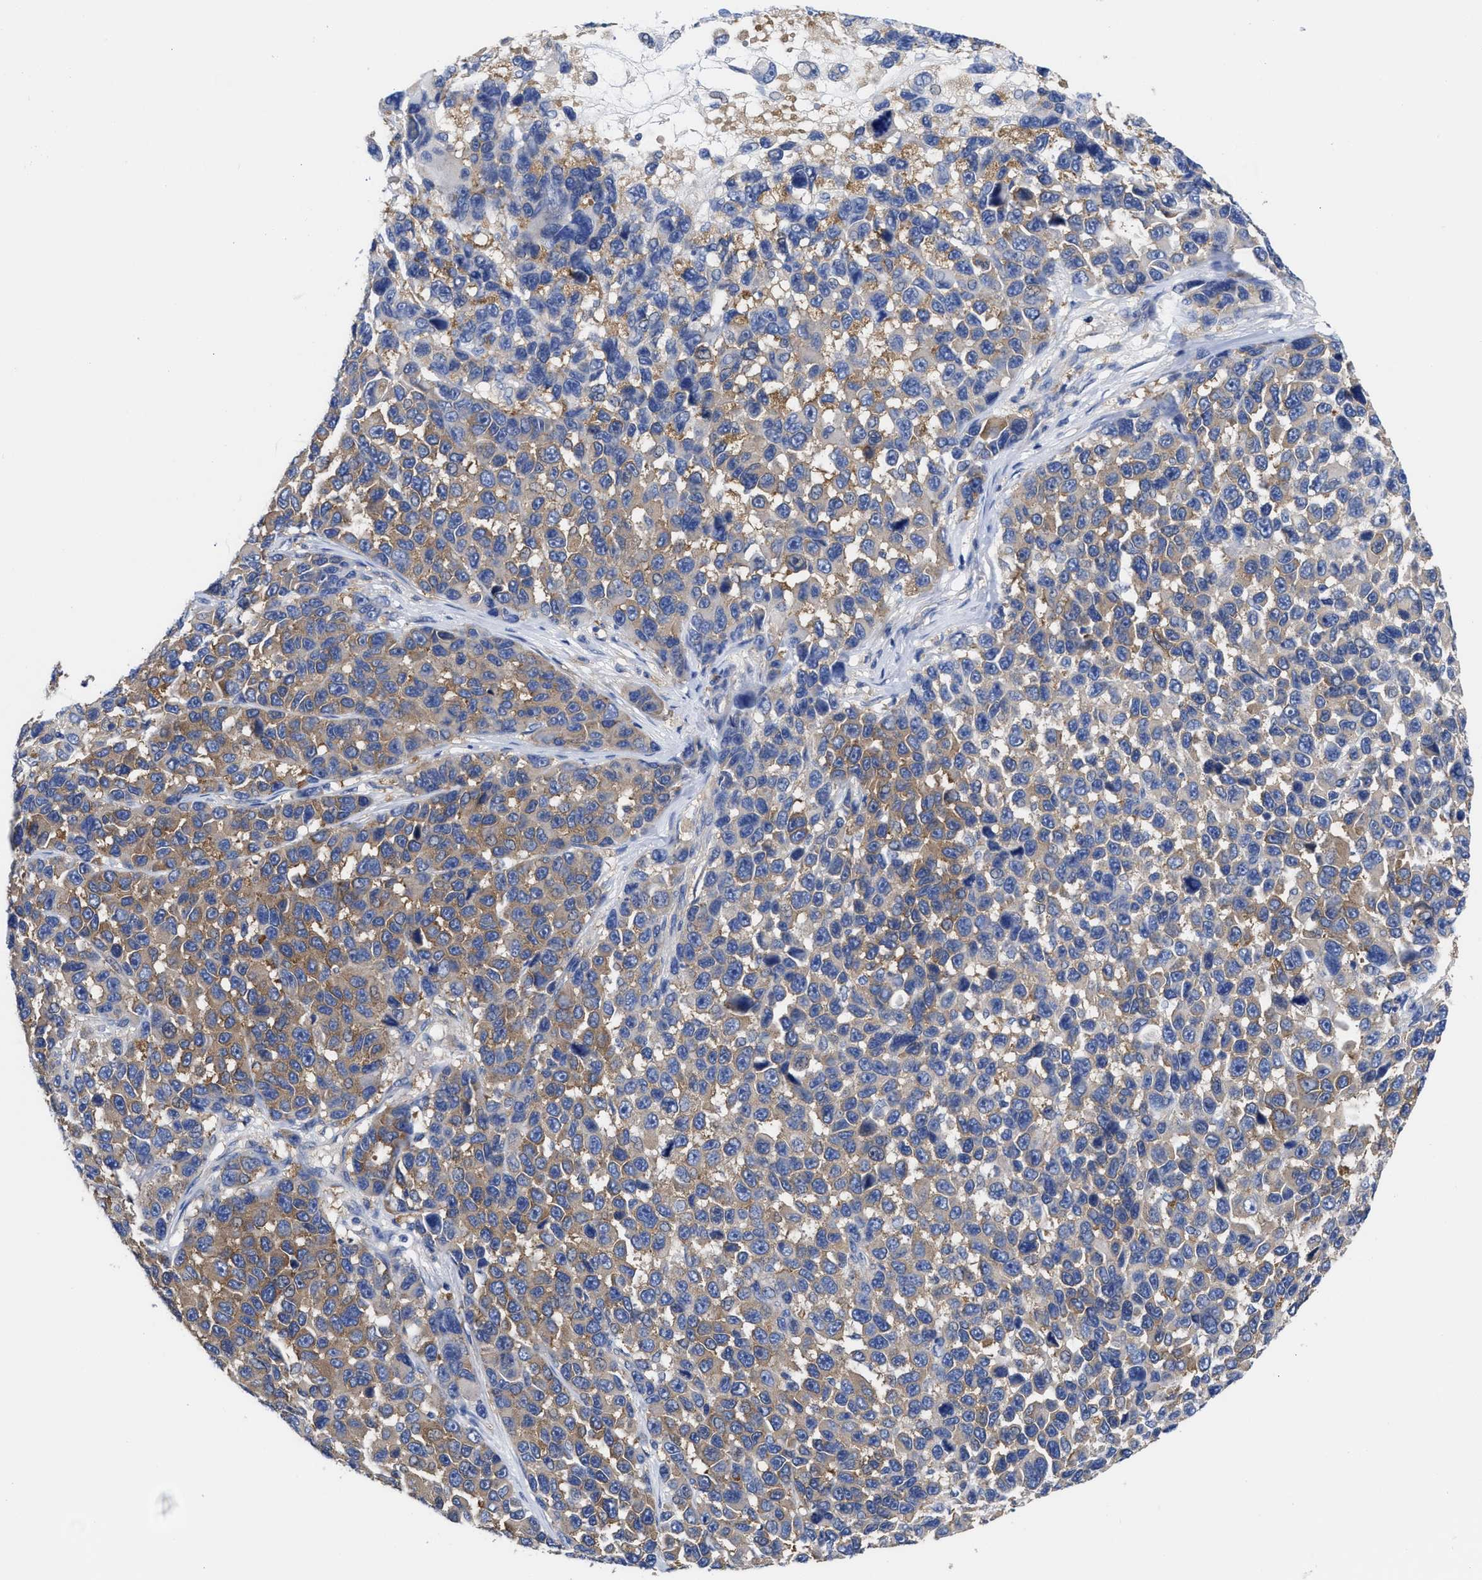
{"staining": {"intensity": "moderate", "quantity": ">75%", "location": "cytoplasmic/membranous"}, "tissue": "melanoma", "cell_type": "Tumor cells", "image_type": "cancer", "snomed": [{"axis": "morphology", "description": "Malignant melanoma, NOS"}, {"axis": "topography", "description": "Skin"}], "caption": "Melanoma was stained to show a protein in brown. There is medium levels of moderate cytoplasmic/membranous staining in about >75% of tumor cells.", "gene": "RBKS", "patient": {"sex": "male", "age": 53}}